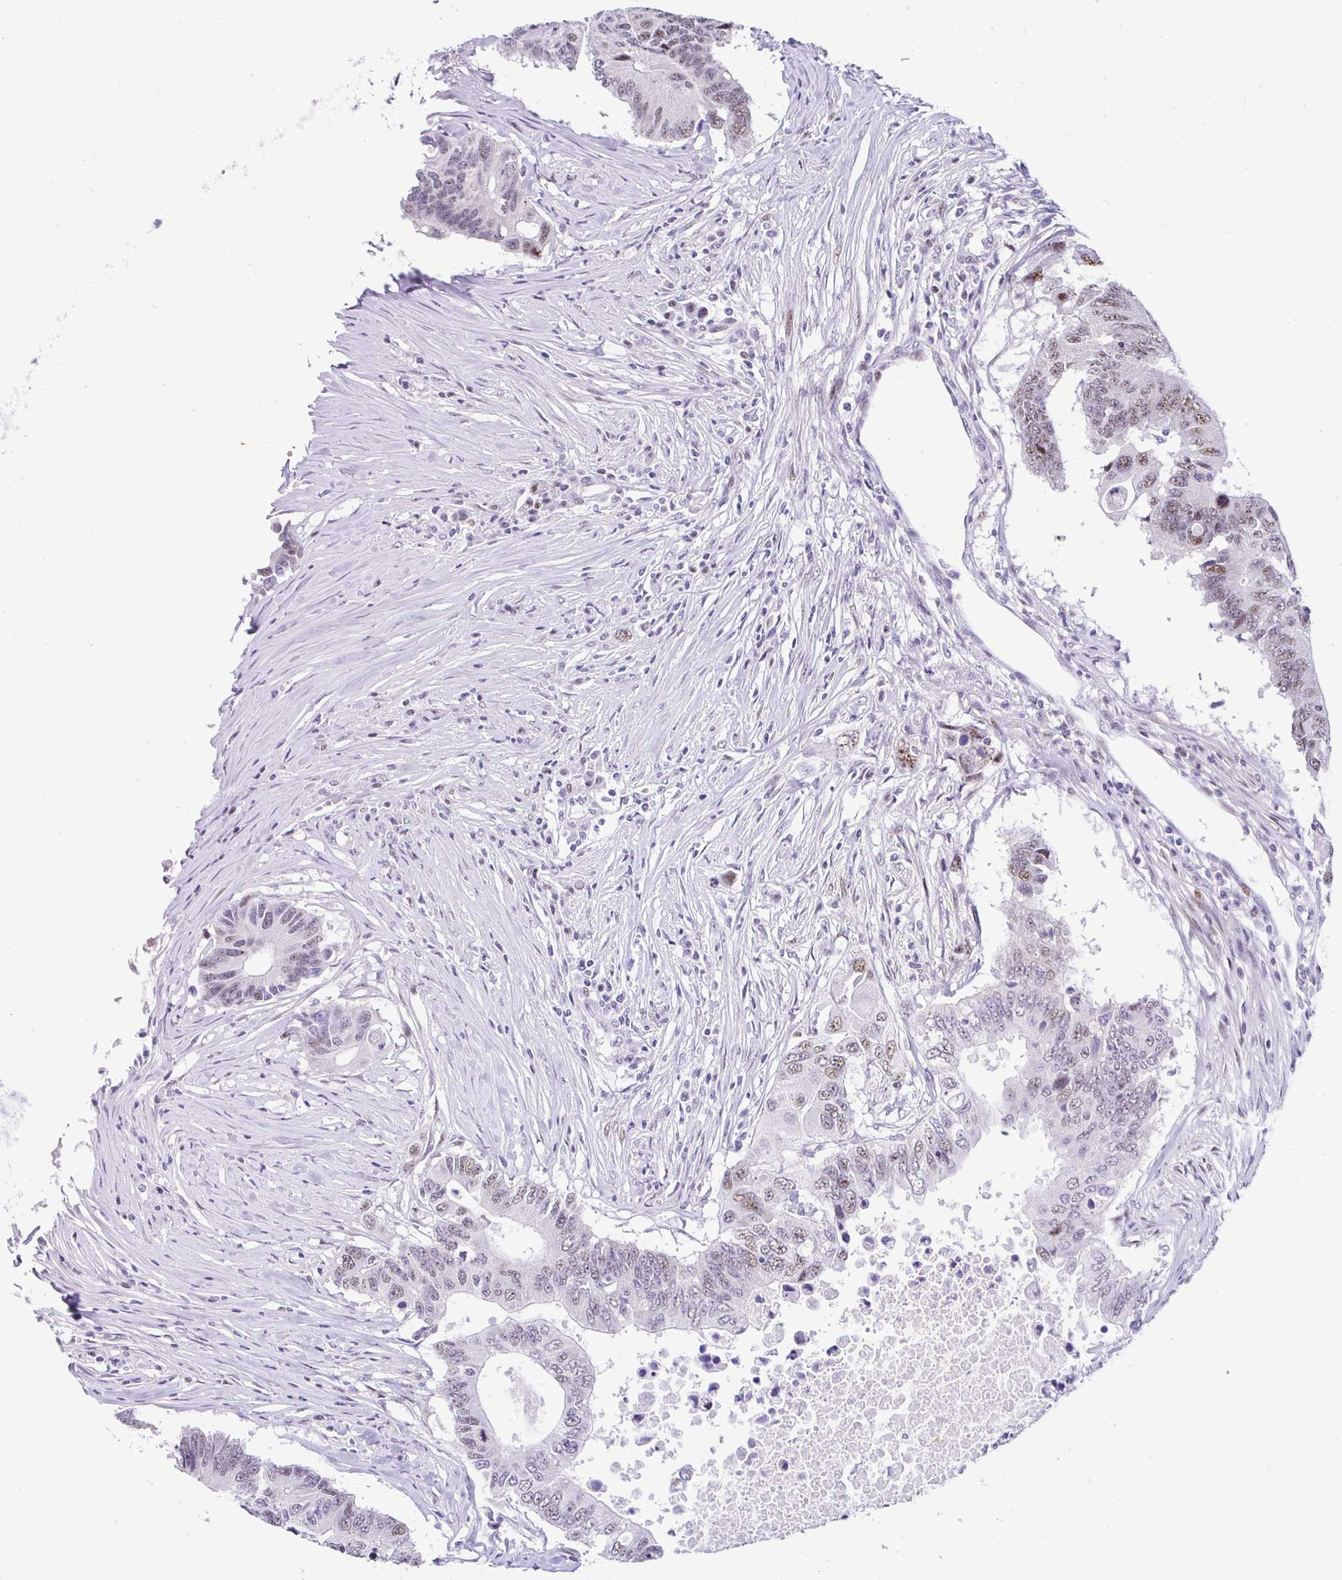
{"staining": {"intensity": "moderate", "quantity": "25%-75%", "location": "nuclear"}, "tissue": "colorectal cancer", "cell_type": "Tumor cells", "image_type": "cancer", "snomed": [{"axis": "morphology", "description": "Adenocarcinoma, NOS"}, {"axis": "topography", "description": "Colon"}], "caption": "Colorectal cancer (adenocarcinoma) tissue displays moderate nuclear expression in approximately 25%-75% of tumor cells", "gene": "NR1D2", "patient": {"sex": "male", "age": 71}}